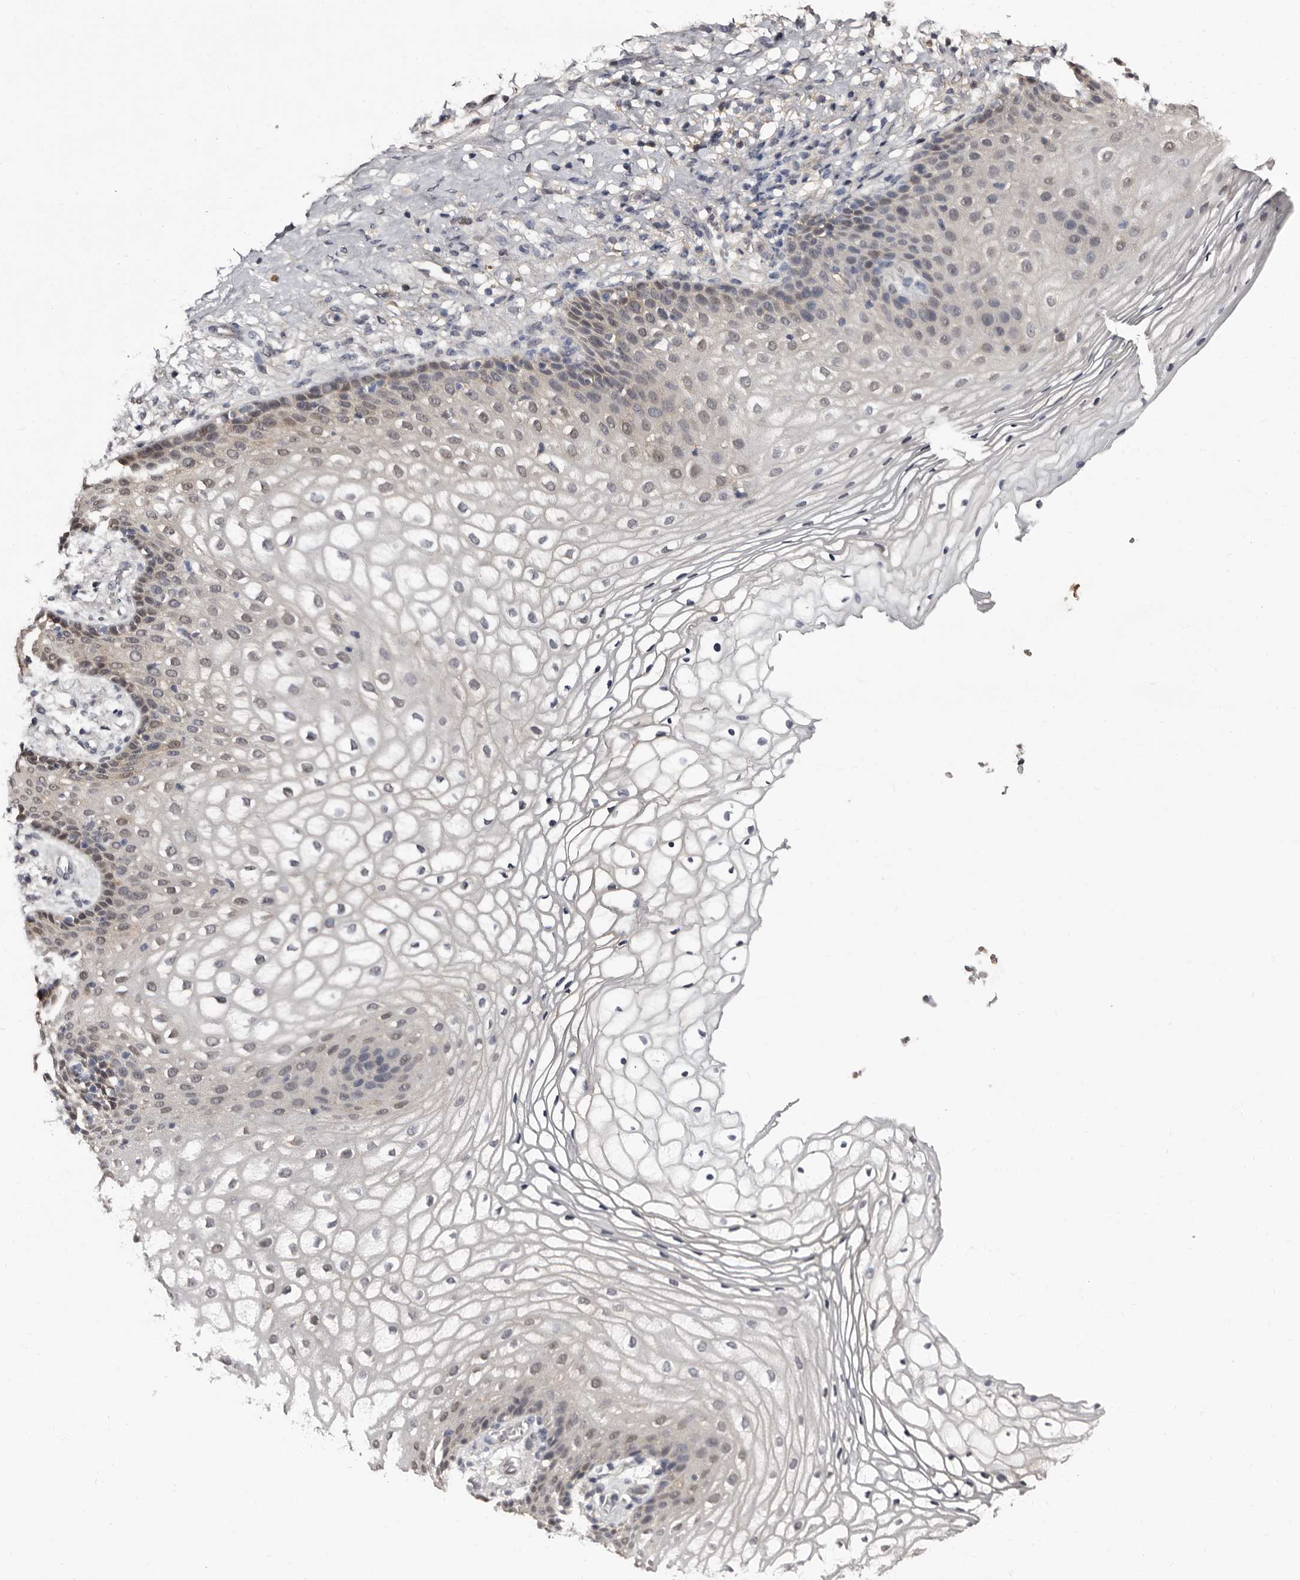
{"staining": {"intensity": "moderate", "quantity": "<25%", "location": "cytoplasmic/membranous,nuclear"}, "tissue": "vagina", "cell_type": "Squamous epithelial cells", "image_type": "normal", "snomed": [{"axis": "morphology", "description": "Normal tissue, NOS"}, {"axis": "topography", "description": "Vagina"}], "caption": "This micrograph reveals unremarkable vagina stained with immunohistochemistry (IHC) to label a protein in brown. The cytoplasmic/membranous,nuclear of squamous epithelial cells show moderate positivity for the protein. Nuclei are counter-stained blue.", "gene": "DNPH1", "patient": {"sex": "female", "age": 60}}